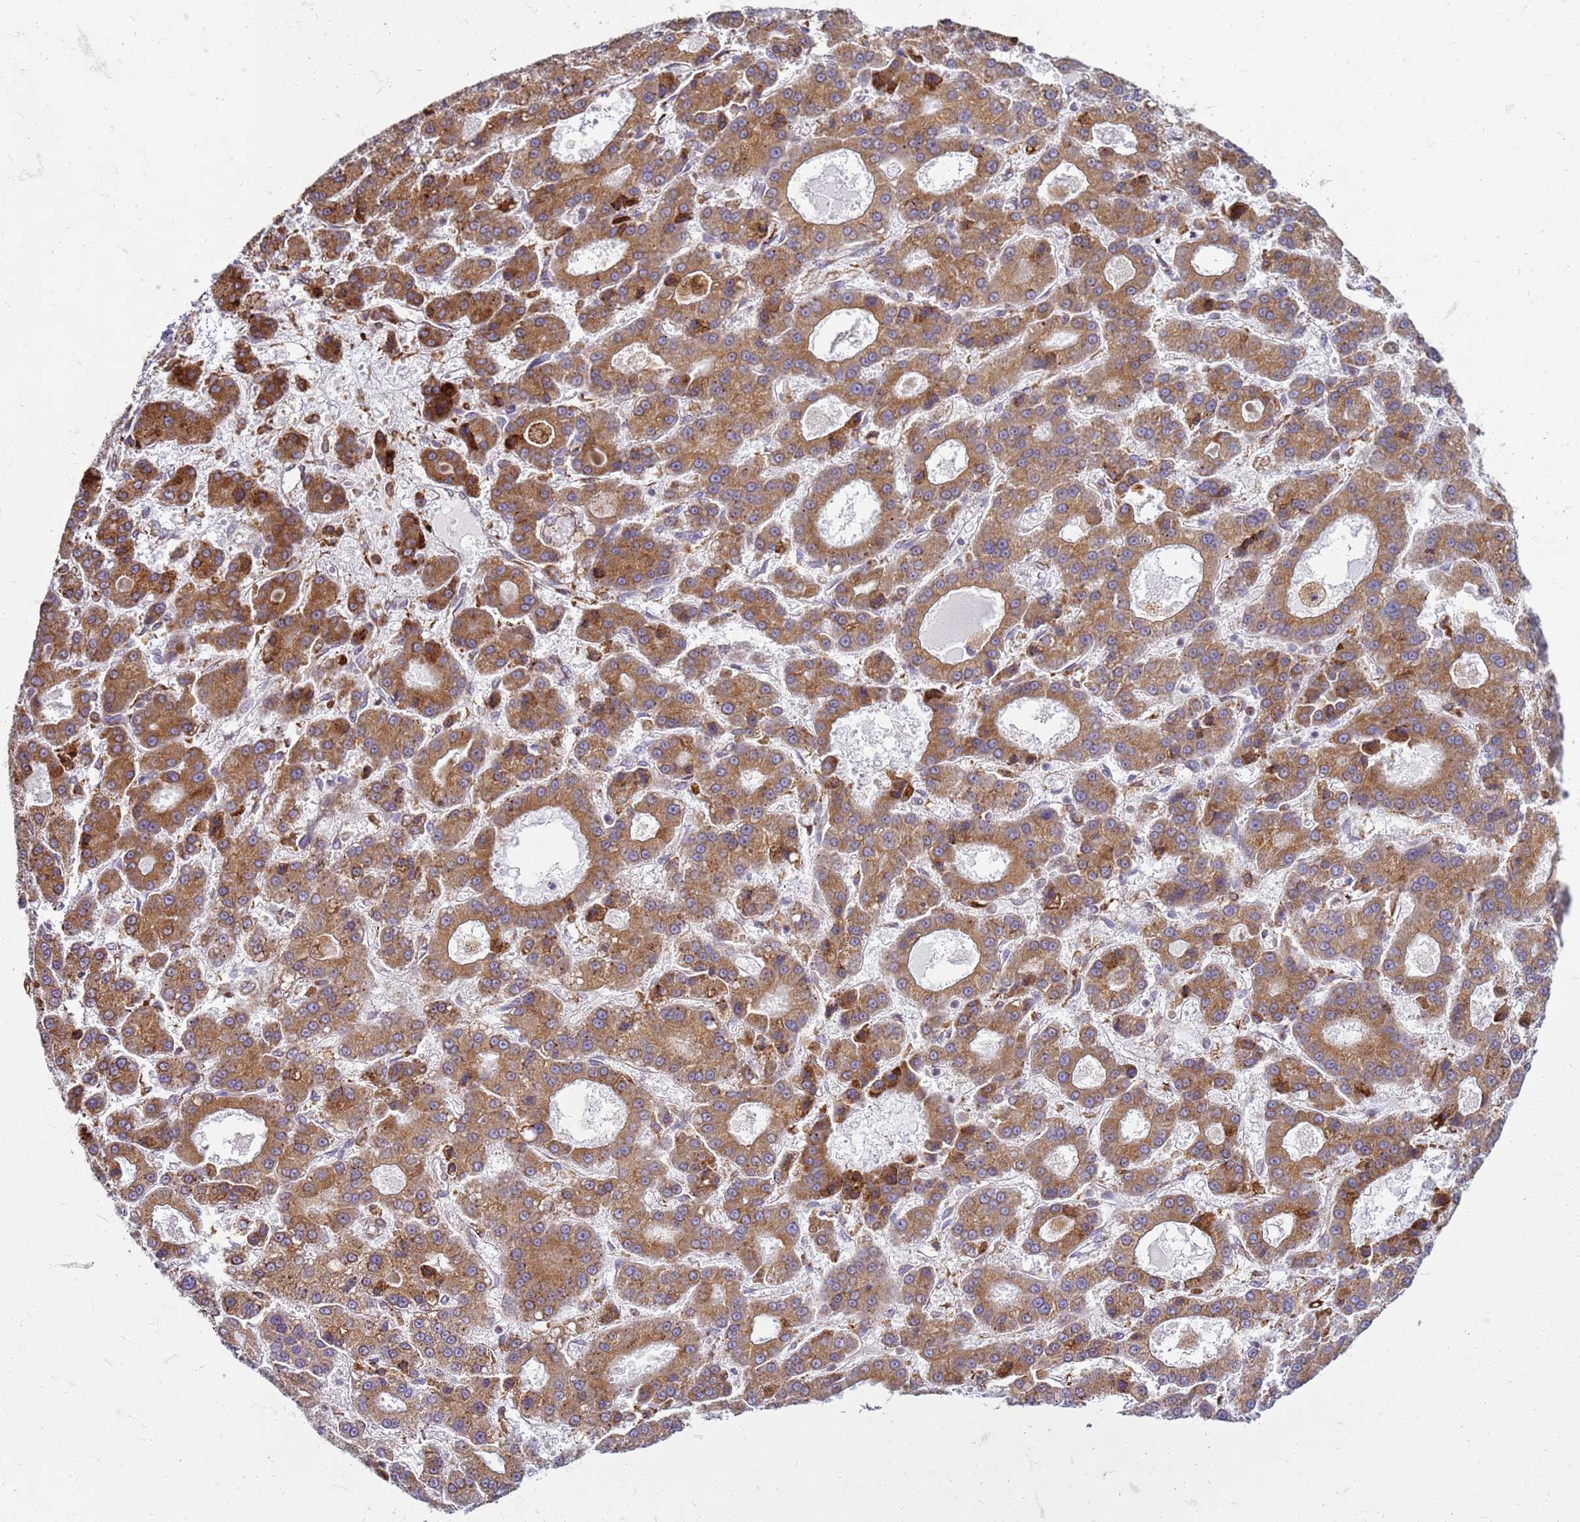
{"staining": {"intensity": "moderate", "quantity": ">75%", "location": "cytoplasmic/membranous"}, "tissue": "liver cancer", "cell_type": "Tumor cells", "image_type": "cancer", "snomed": [{"axis": "morphology", "description": "Carcinoma, Hepatocellular, NOS"}, {"axis": "topography", "description": "Liver"}], "caption": "Immunohistochemistry (IHC) image of neoplastic tissue: human liver hepatocellular carcinoma stained using immunohistochemistry (IHC) exhibits medium levels of moderate protein expression localized specifically in the cytoplasmic/membranous of tumor cells, appearing as a cytoplasmic/membranous brown color.", "gene": "PDK3", "patient": {"sex": "male", "age": 70}}